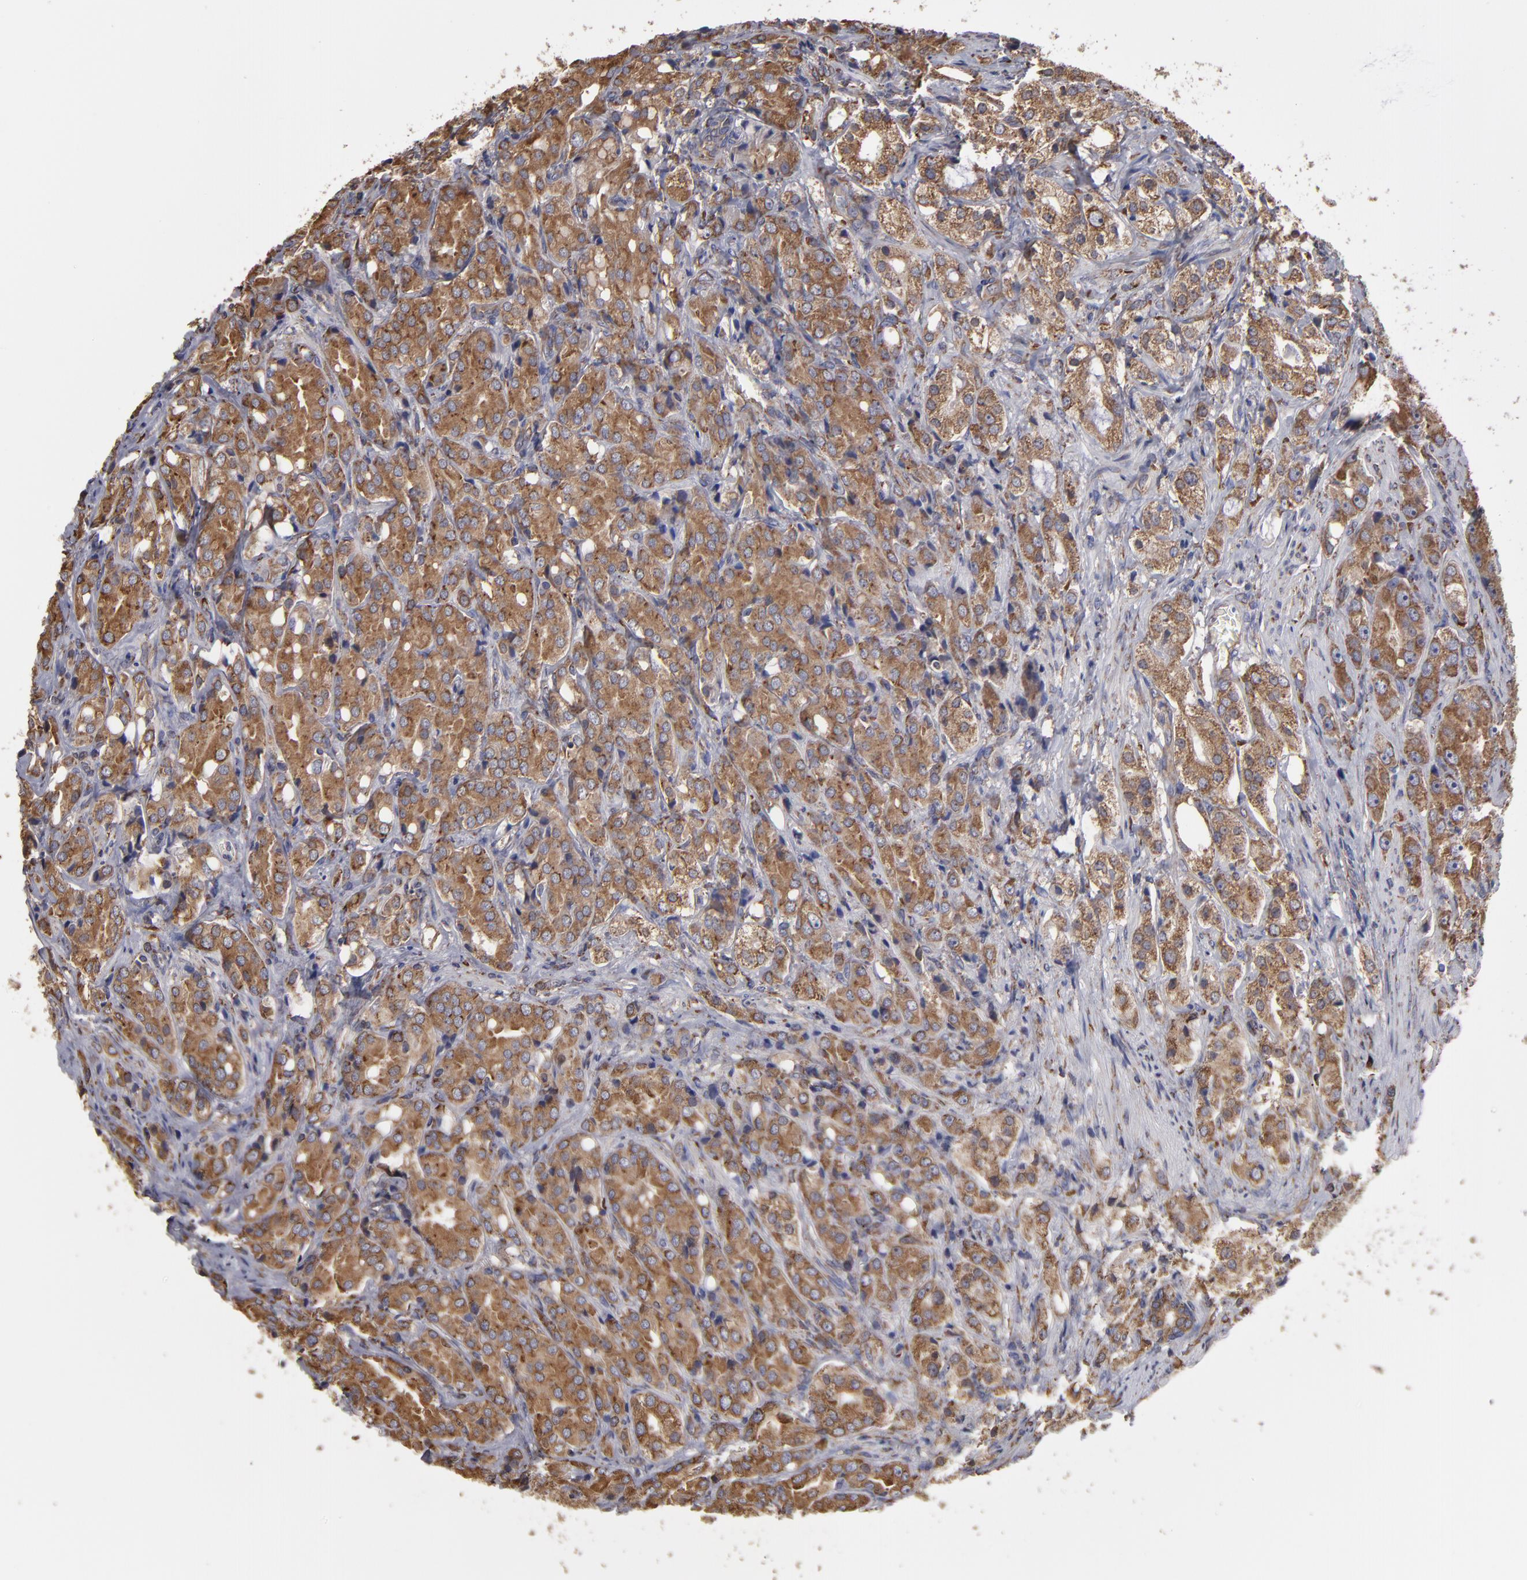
{"staining": {"intensity": "strong", "quantity": ">75%", "location": "cytoplasmic/membranous"}, "tissue": "prostate cancer", "cell_type": "Tumor cells", "image_type": "cancer", "snomed": [{"axis": "morphology", "description": "Adenocarcinoma, High grade"}, {"axis": "topography", "description": "Prostate"}], "caption": "High-power microscopy captured an IHC histopathology image of prostate cancer, revealing strong cytoplasmic/membranous expression in about >75% of tumor cells. (brown staining indicates protein expression, while blue staining denotes nuclei).", "gene": "SND1", "patient": {"sex": "male", "age": 68}}